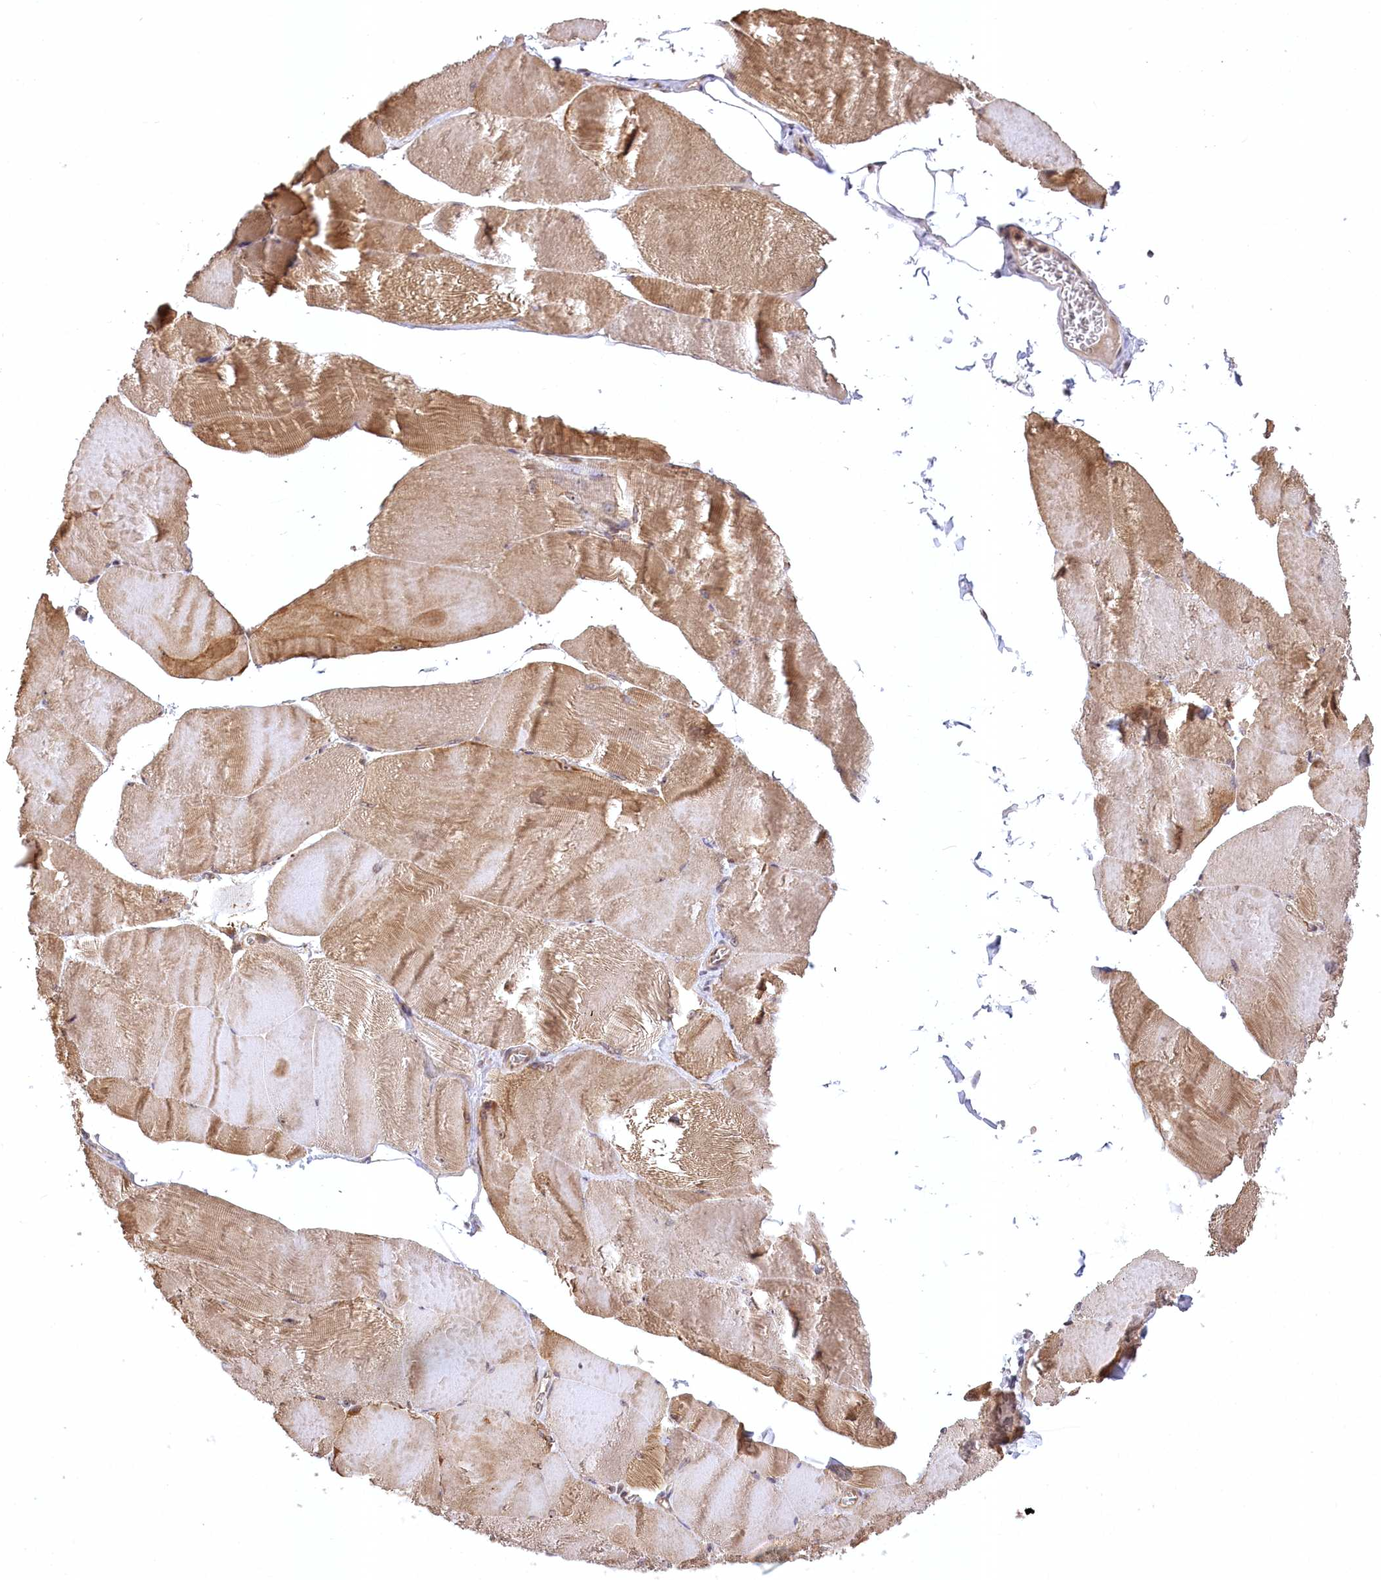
{"staining": {"intensity": "moderate", "quantity": ">75%", "location": "cytoplasmic/membranous"}, "tissue": "skeletal muscle", "cell_type": "Myocytes", "image_type": "normal", "snomed": [{"axis": "morphology", "description": "Normal tissue, NOS"}, {"axis": "morphology", "description": "Basal cell carcinoma"}, {"axis": "topography", "description": "Skeletal muscle"}], "caption": "A high-resolution micrograph shows IHC staining of benign skeletal muscle, which exhibits moderate cytoplasmic/membranous positivity in approximately >75% of myocytes. Nuclei are stained in blue.", "gene": "SERGEF", "patient": {"sex": "female", "age": 64}}